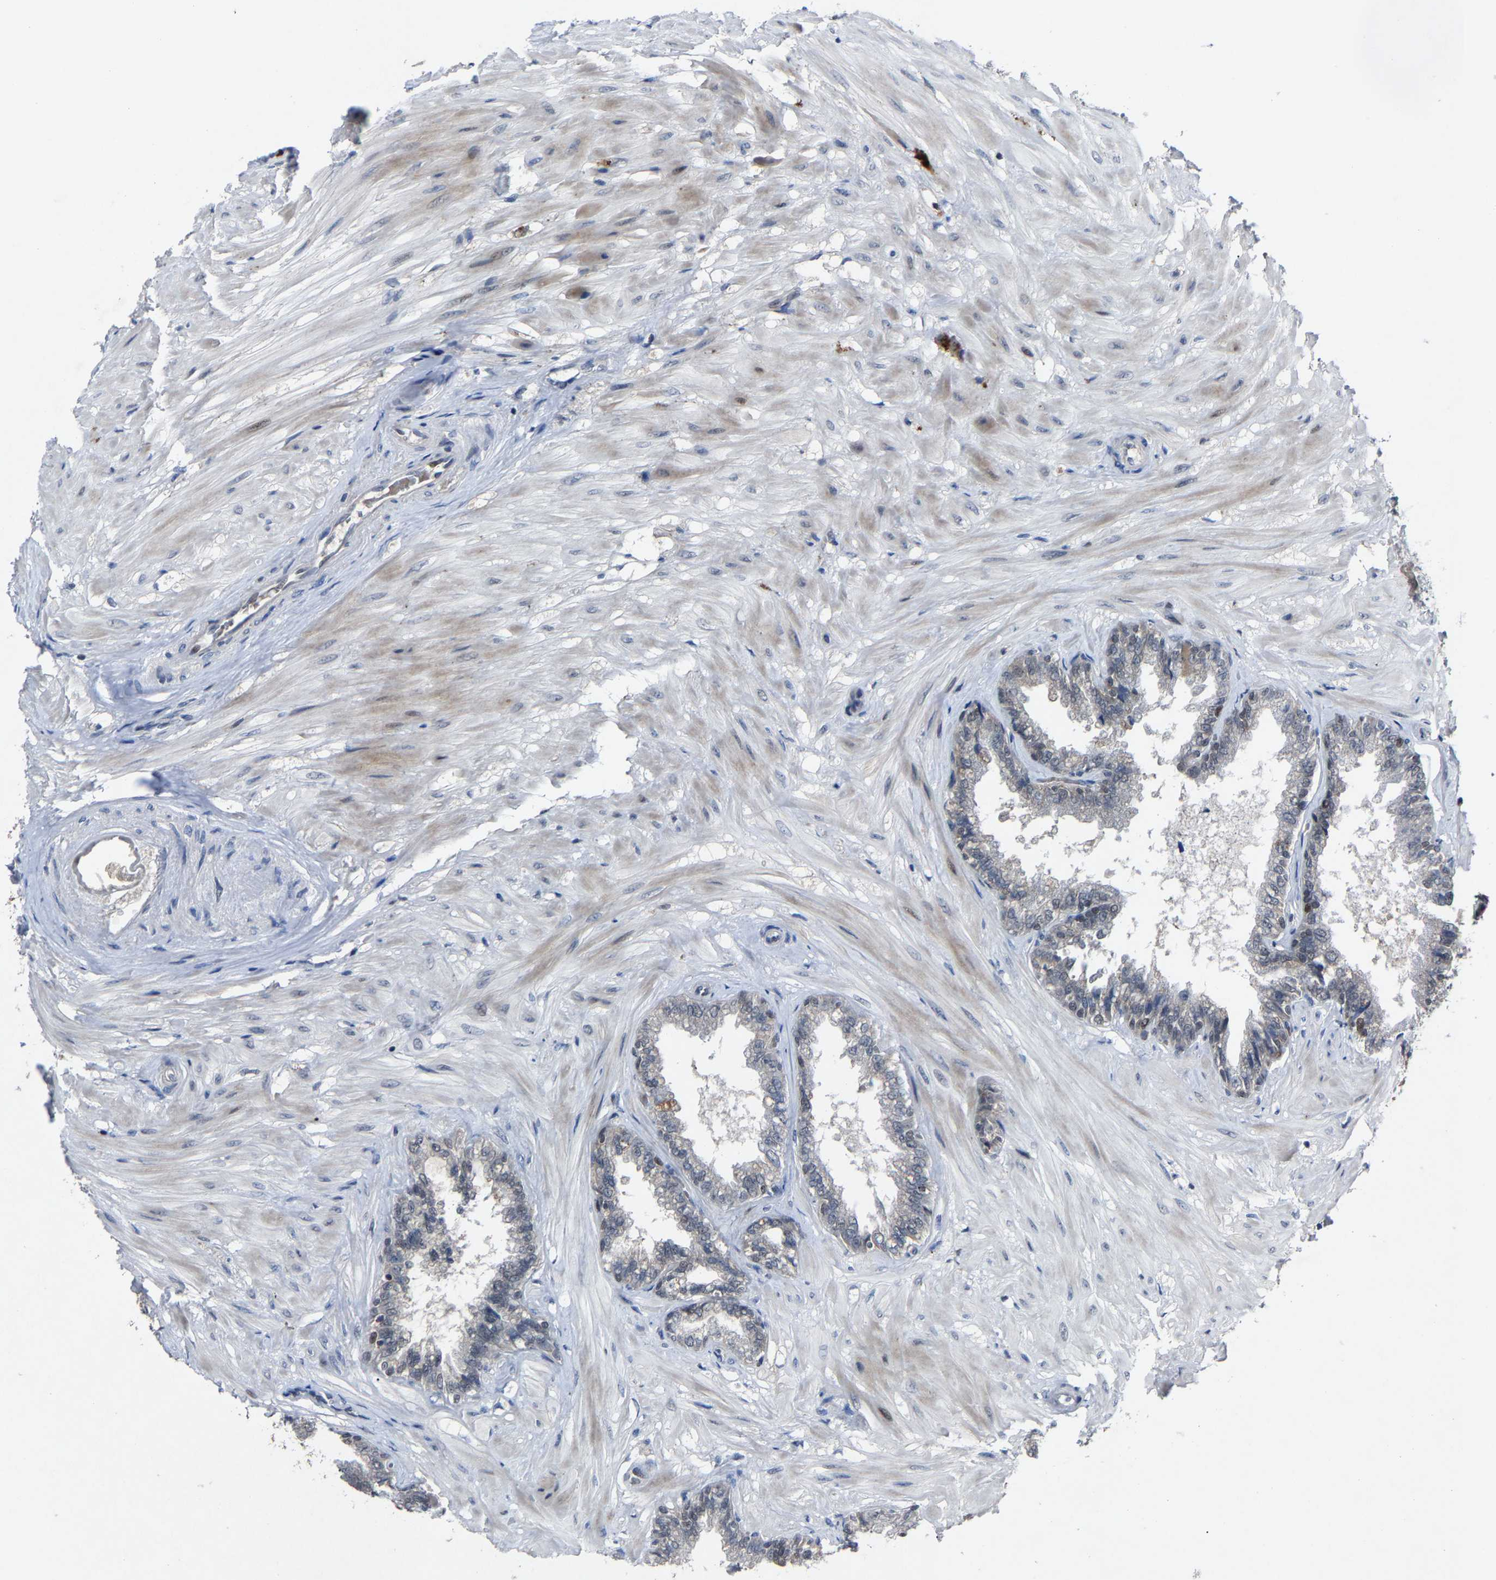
{"staining": {"intensity": "weak", "quantity": ">75%", "location": "cytoplasmic/membranous,nuclear"}, "tissue": "seminal vesicle", "cell_type": "Glandular cells", "image_type": "normal", "snomed": [{"axis": "morphology", "description": "Normal tissue, NOS"}, {"axis": "topography", "description": "Seminal veicle"}], "caption": "Protein staining of normal seminal vesicle displays weak cytoplasmic/membranous,nuclear positivity in approximately >75% of glandular cells. (DAB IHC with brightfield microscopy, high magnification).", "gene": "LSM8", "patient": {"sex": "male", "age": 46}}